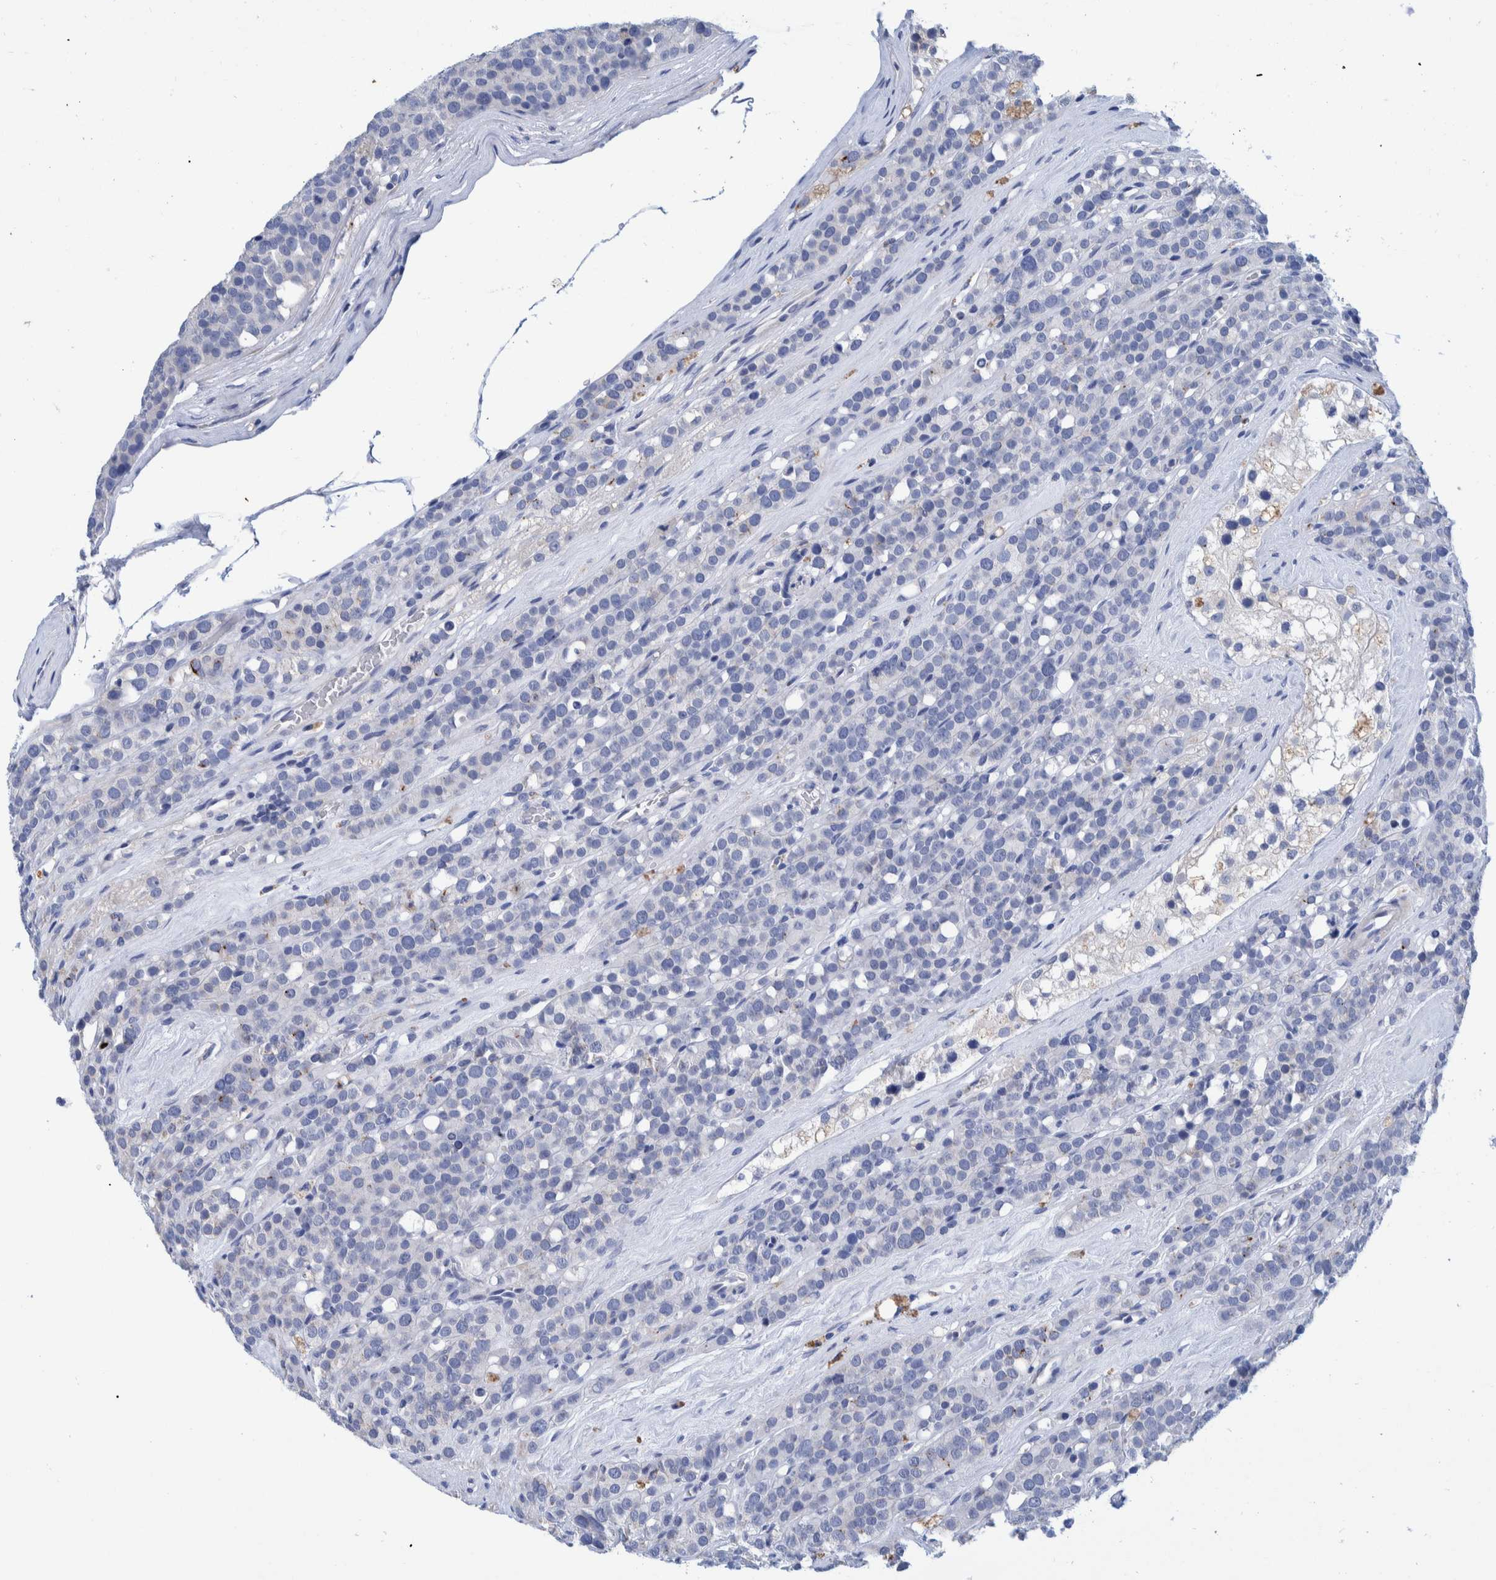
{"staining": {"intensity": "negative", "quantity": "none", "location": "none"}, "tissue": "testis cancer", "cell_type": "Tumor cells", "image_type": "cancer", "snomed": [{"axis": "morphology", "description": "Seminoma, NOS"}, {"axis": "topography", "description": "Testis"}], "caption": "DAB immunohistochemical staining of testis seminoma demonstrates no significant staining in tumor cells.", "gene": "MKS1", "patient": {"sex": "male", "age": 71}}